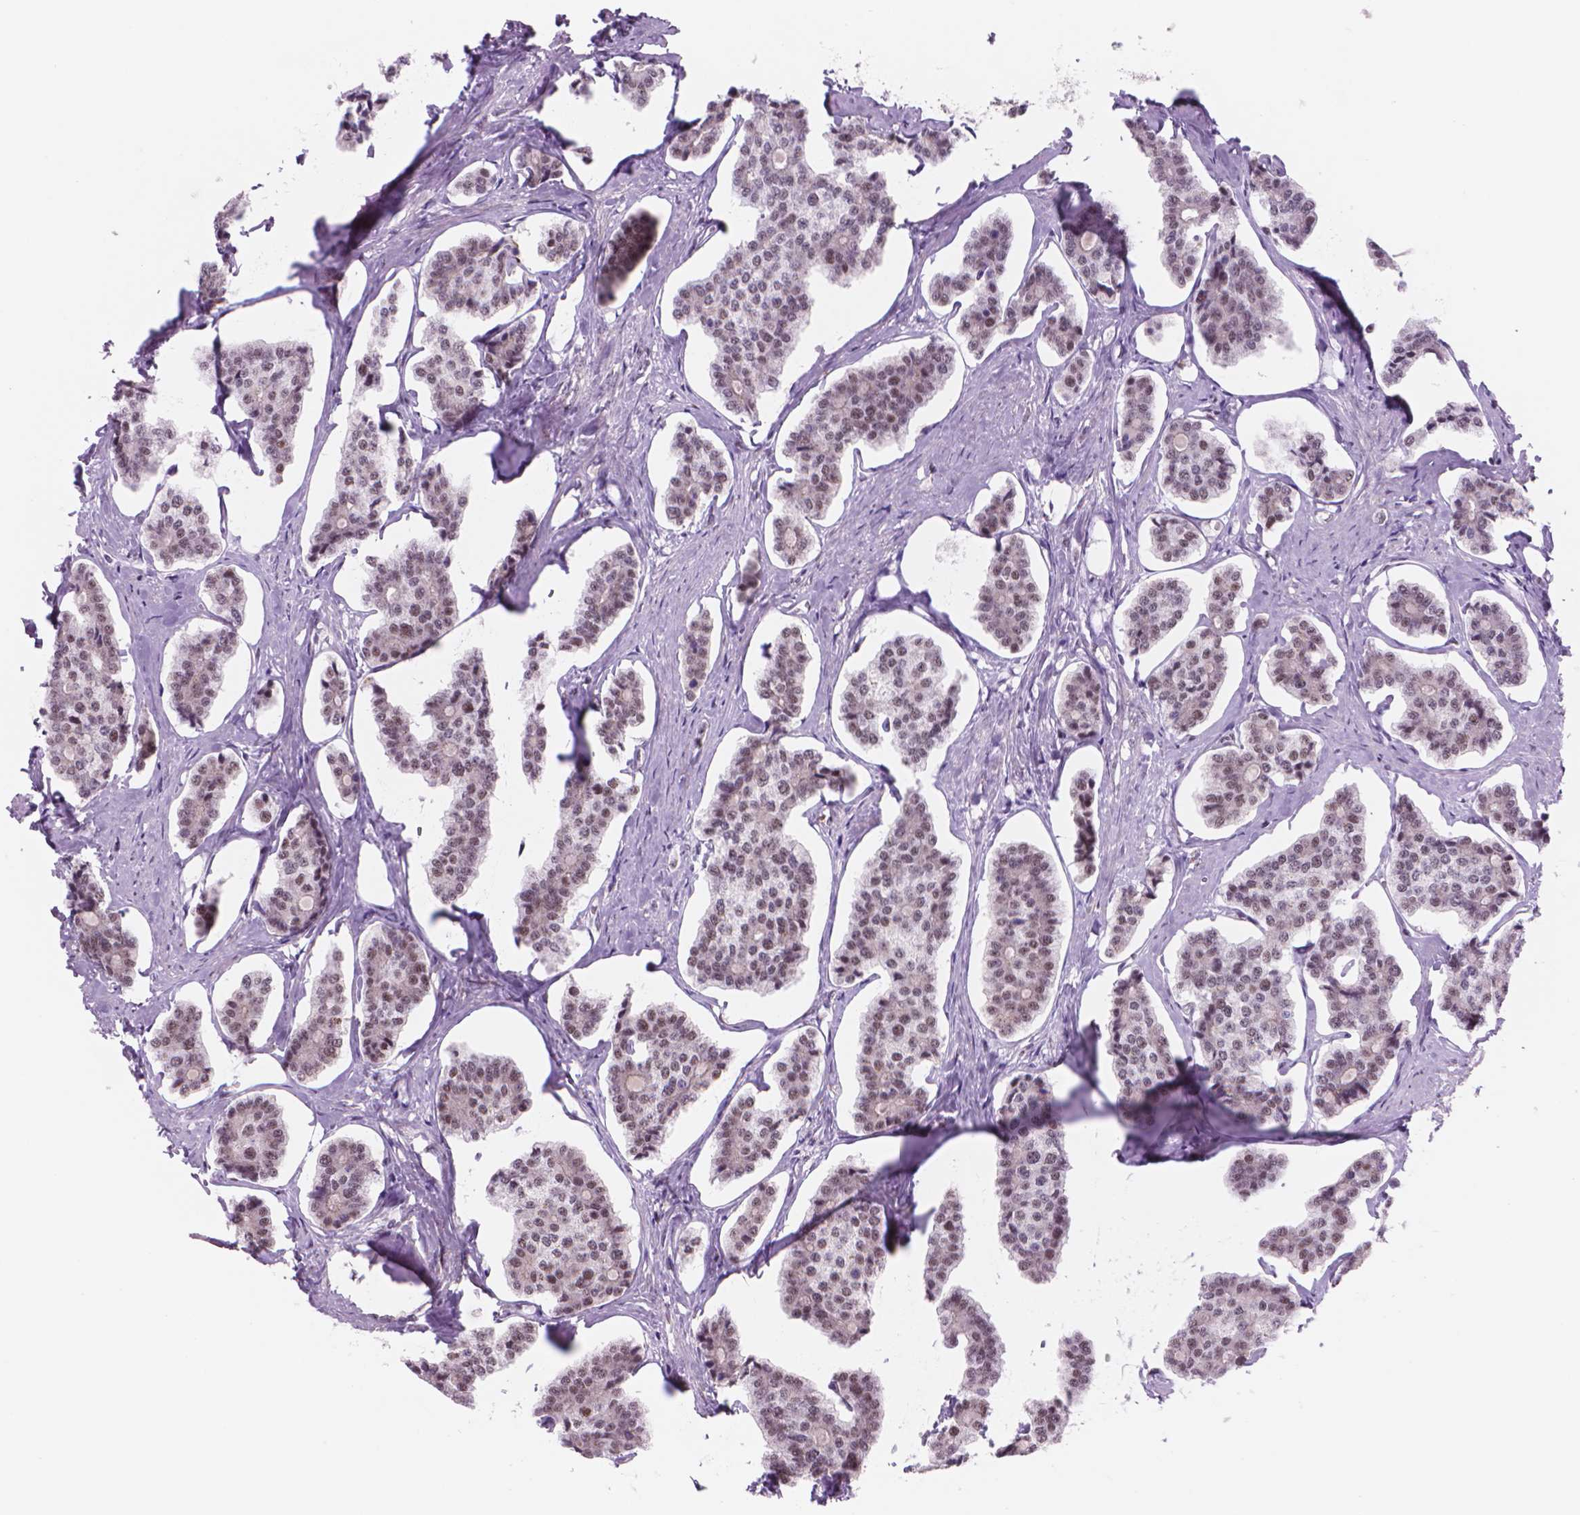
{"staining": {"intensity": "weak", "quantity": "<25%", "location": "nuclear"}, "tissue": "carcinoid", "cell_type": "Tumor cells", "image_type": "cancer", "snomed": [{"axis": "morphology", "description": "Carcinoid, malignant, NOS"}, {"axis": "topography", "description": "Small intestine"}], "caption": "Malignant carcinoid was stained to show a protein in brown. There is no significant expression in tumor cells. (Stains: DAB (3,3'-diaminobenzidine) IHC with hematoxylin counter stain, Microscopy: brightfield microscopy at high magnification).", "gene": "POLR3D", "patient": {"sex": "female", "age": 65}}